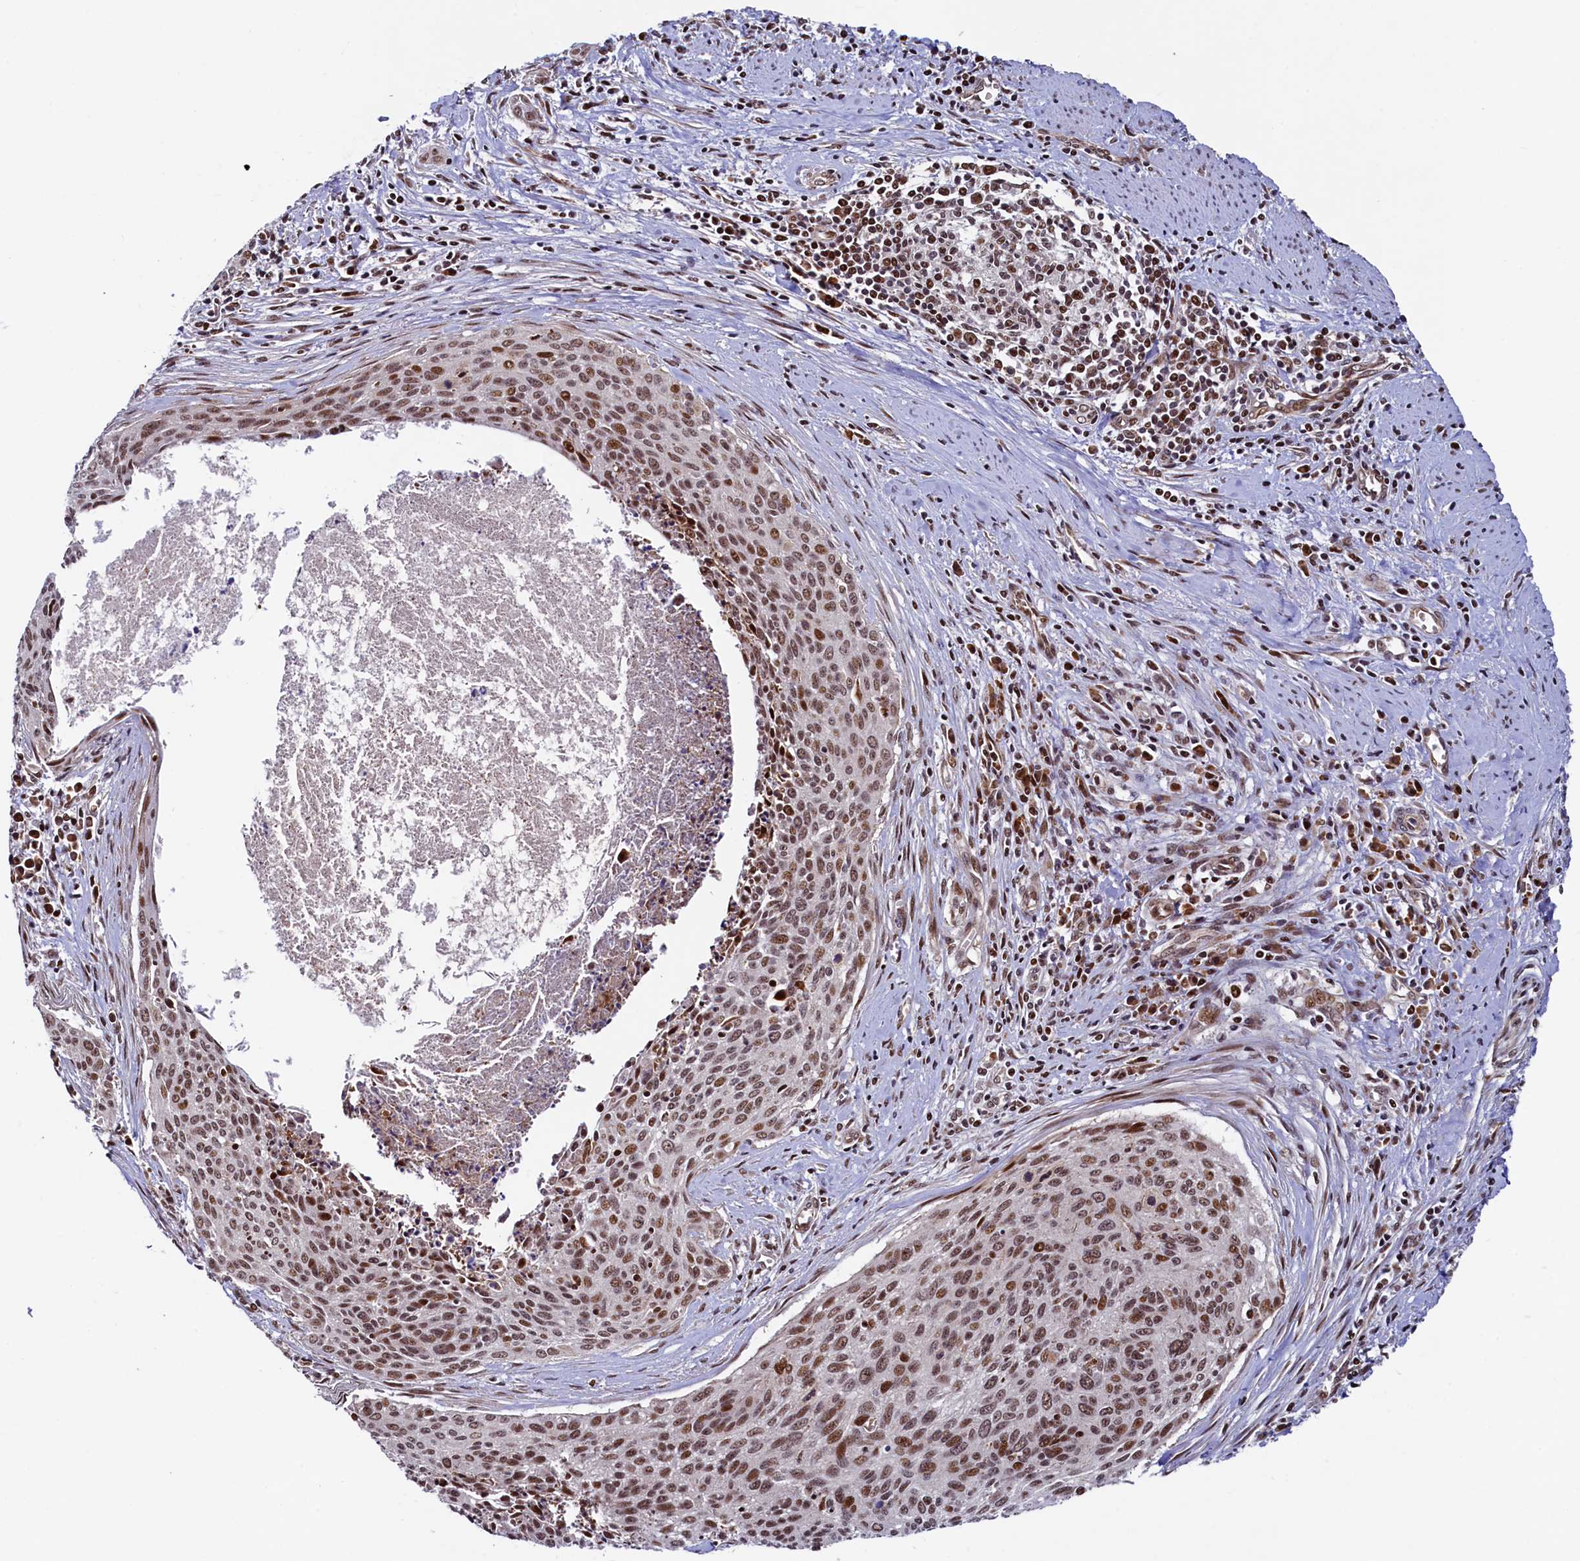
{"staining": {"intensity": "moderate", "quantity": ">75%", "location": "nuclear"}, "tissue": "cervical cancer", "cell_type": "Tumor cells", "image_type": "cancer", "snomed": [{"axis": "morphology", "description": "Squamous cell carcinoma, NOS"}, {"axis": "topography", "description": "Cervix"}], "caption": "About >75% of tumor cells in cervical squamous cell carcinoma exhibit moderate nuclear protein expression as visualized by brown immunohistochemical staining.", "gene": "LEO1", "patient": {"sex": "female", "age": 55}}